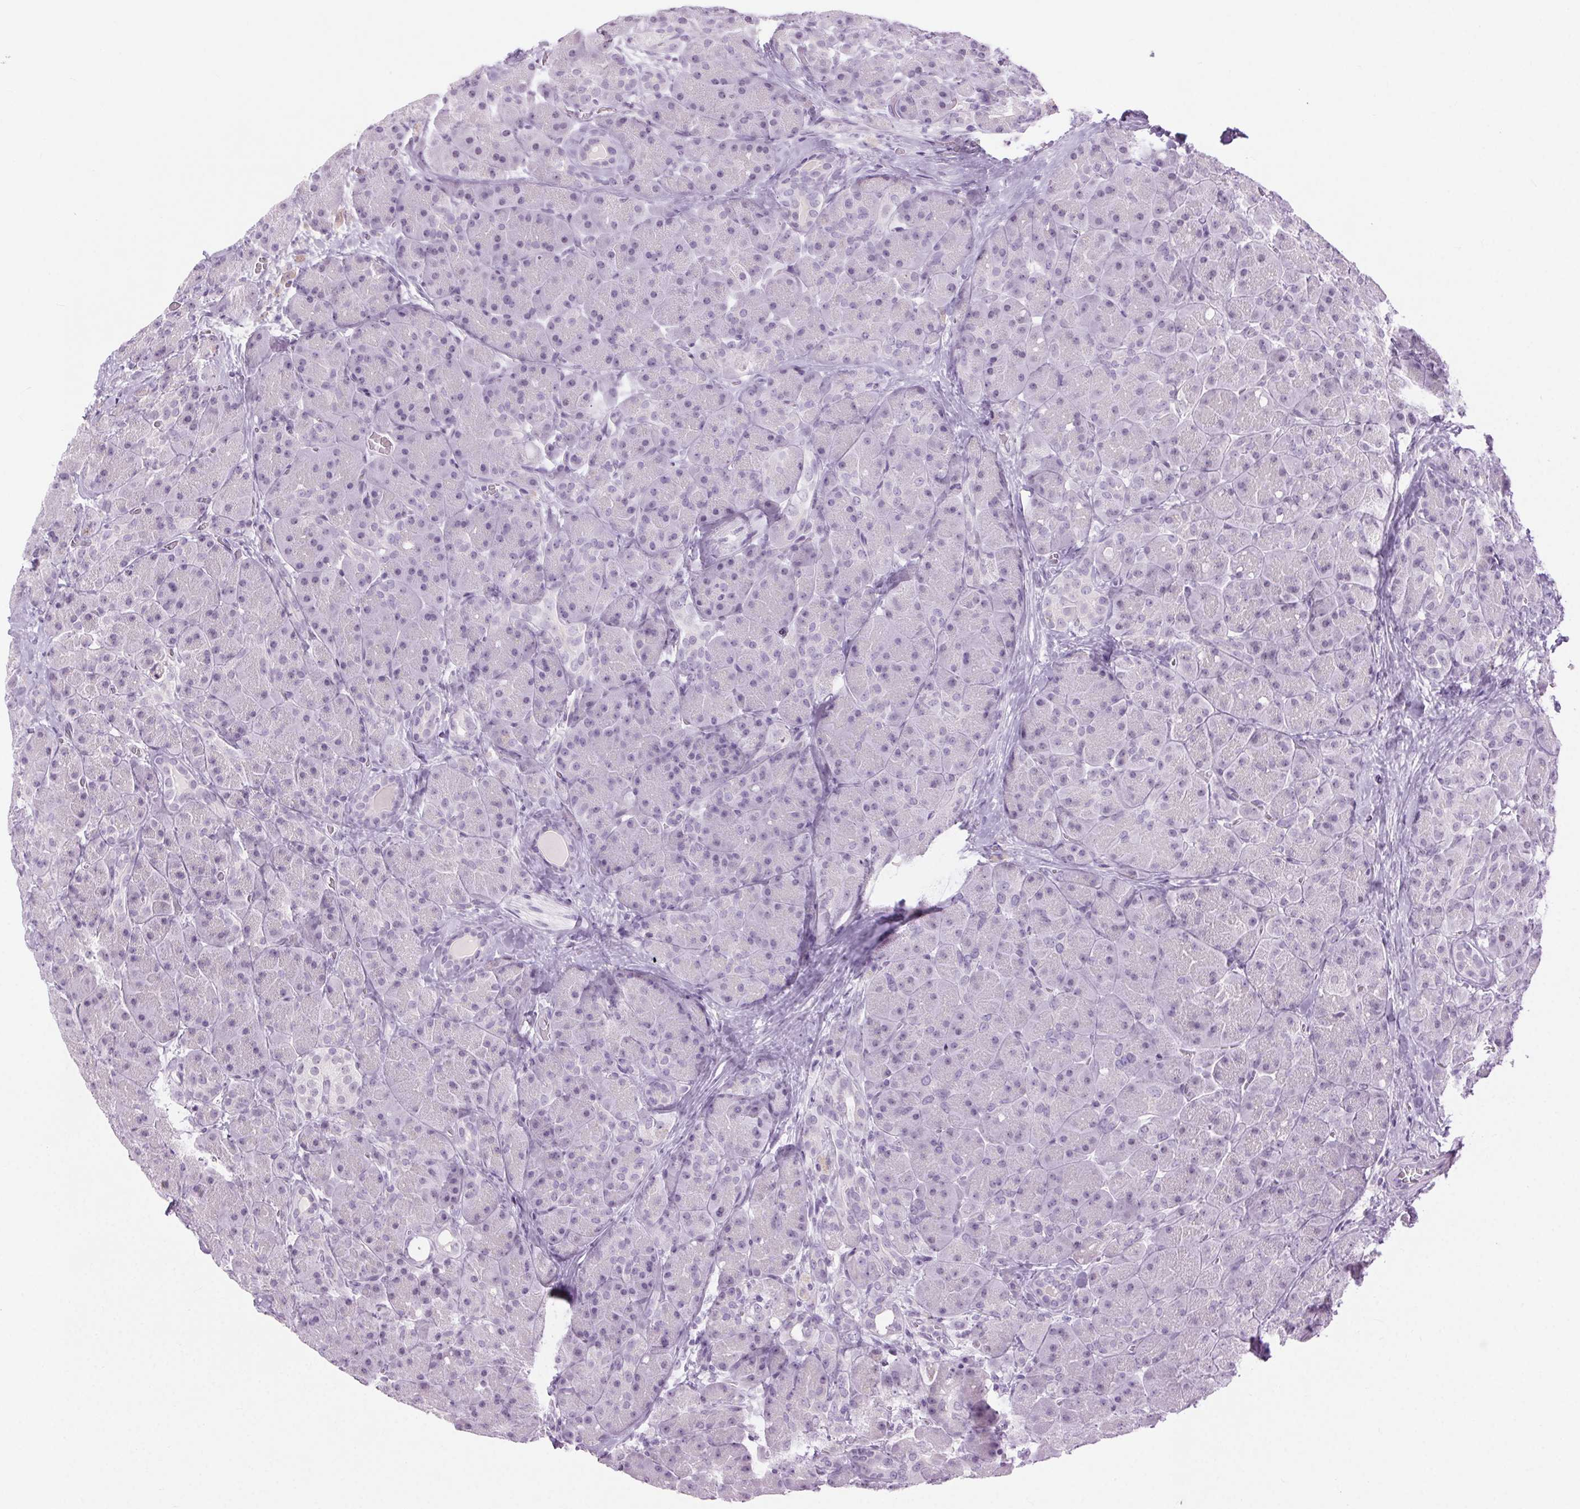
{"staining": {"intensity": "negative", "quantity": "none", "location": "none"}, "tissue": "pancreas", "cell_type": "Exocrine glandular cells", "image_type": "normal", "snomed": [{"axis": "morphology", "description": "Normal tissue, NOS"}, {"axis": "topography", "description": "Pancreas"}], "caption": "Immunohistochemistry image of benign pancreas stained for a protein (brown), which demonstrates no positivity in exocrine glandular cells. (Brightfield microscopy of DAB (3,3'-diaminobenzidine) immunohistochemistry at high magnification).", "gene": "BEND2", "patient": {"sex": "male", "age": 55}}